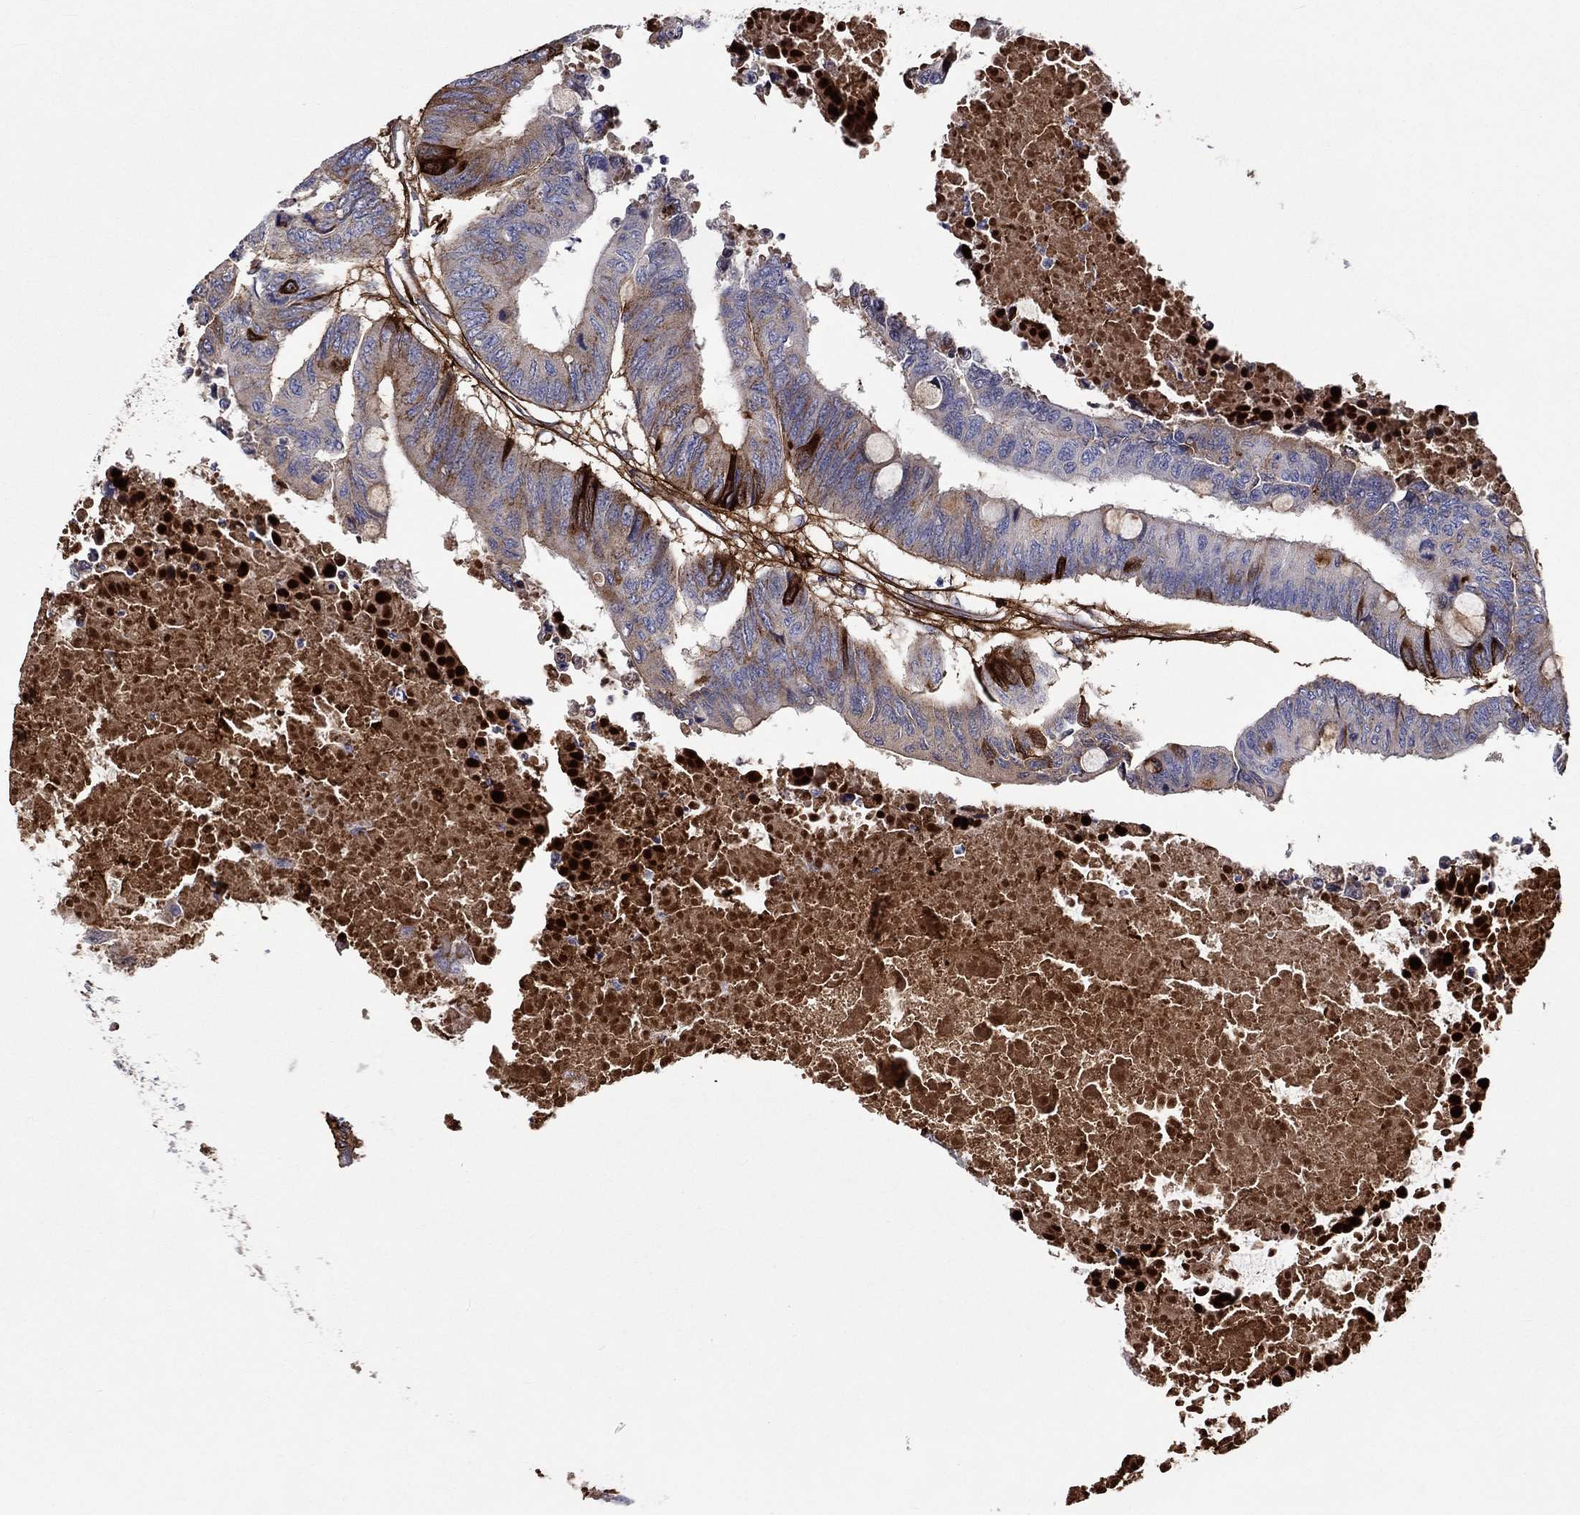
{"staining": {"intensity": "strong", "quantity": "<25%", "location": "cytoplasmic/membranous"}, "tissue": "colorectal cancer", "cell_type": "Tumor cells", "image_type": "cancer", "snomed": [{"axis": "morphology", "description": "Normal tissue, NOS"}, {"axis": "morphology", "description": "Adenocarcinoma, NOS"}, {"axis": "topography", "description": "Rectum"}, {"axis": "topography", "description": "Peripheral nerve tissue"}], "caption": "High-magnification brightfield microscopy of colorectal cancer (adenocarcinoma) stained with DAB (brown) and counterstained with hematoxylin (blue). tumor cells exhibit strong cytoplasmic/membranous staining is identified in about<25% of cells.", "gene": "TGFBI", "patient": {"sex": "male", "age": 92}}